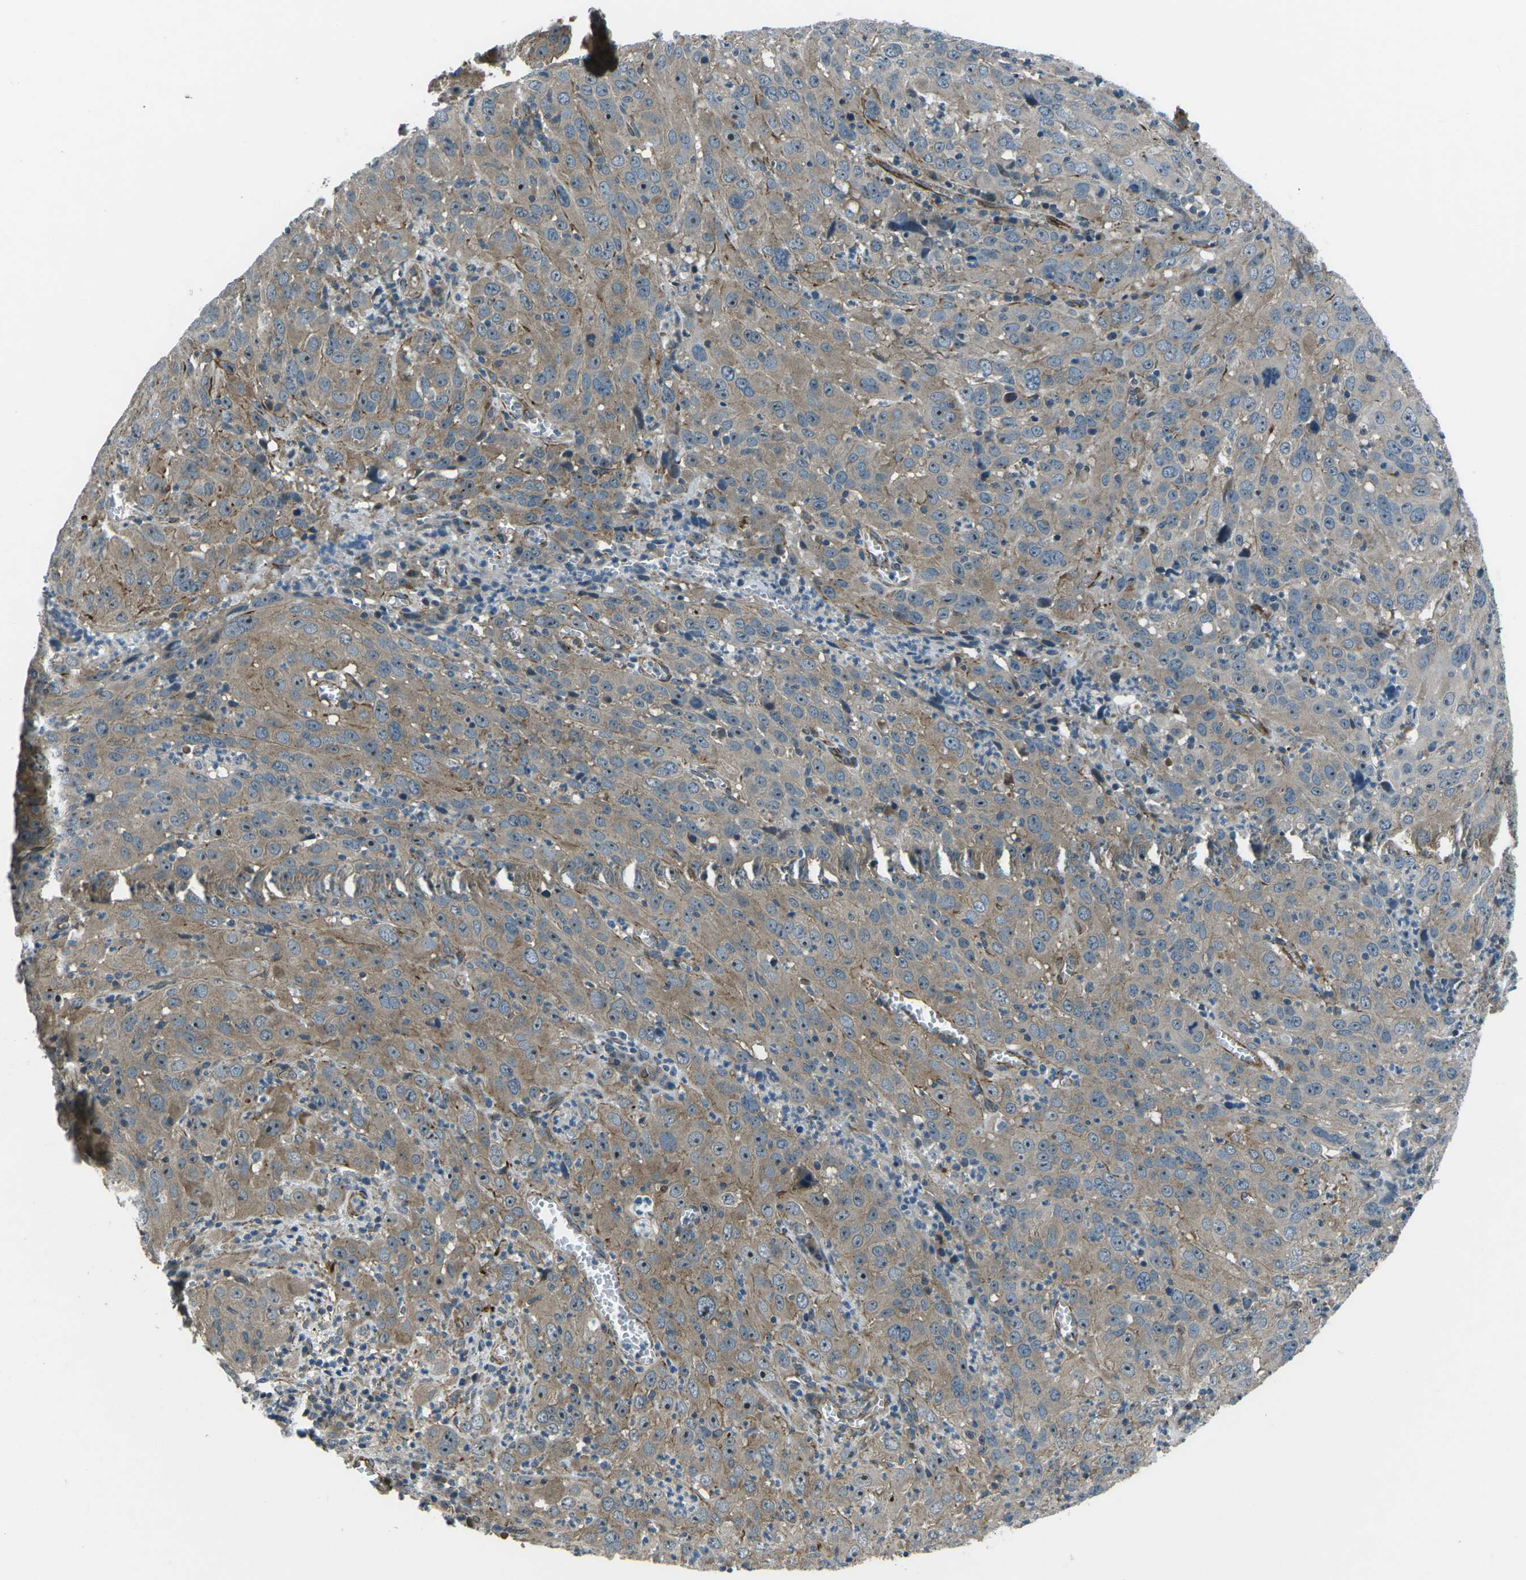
{"staining": {"intensity": "weak", "quantity": ">75%", "location": "cytoplasmic/membranous"}, "tissue": "cervical cancer", "cell_type": "Tumor cells", "image_type": "cancer", "snomed": [{"axis": "morphology", "description": "Squamous cell carcinoma, NOS"}, {"axis": "topography", "description": "Cervix"}], "caption": "Cervical cancer stained with a protein marker reveals weak staining in tumor cells.", "gene": "AFAP1", "patient": {"sex": "female", "age": 32}}